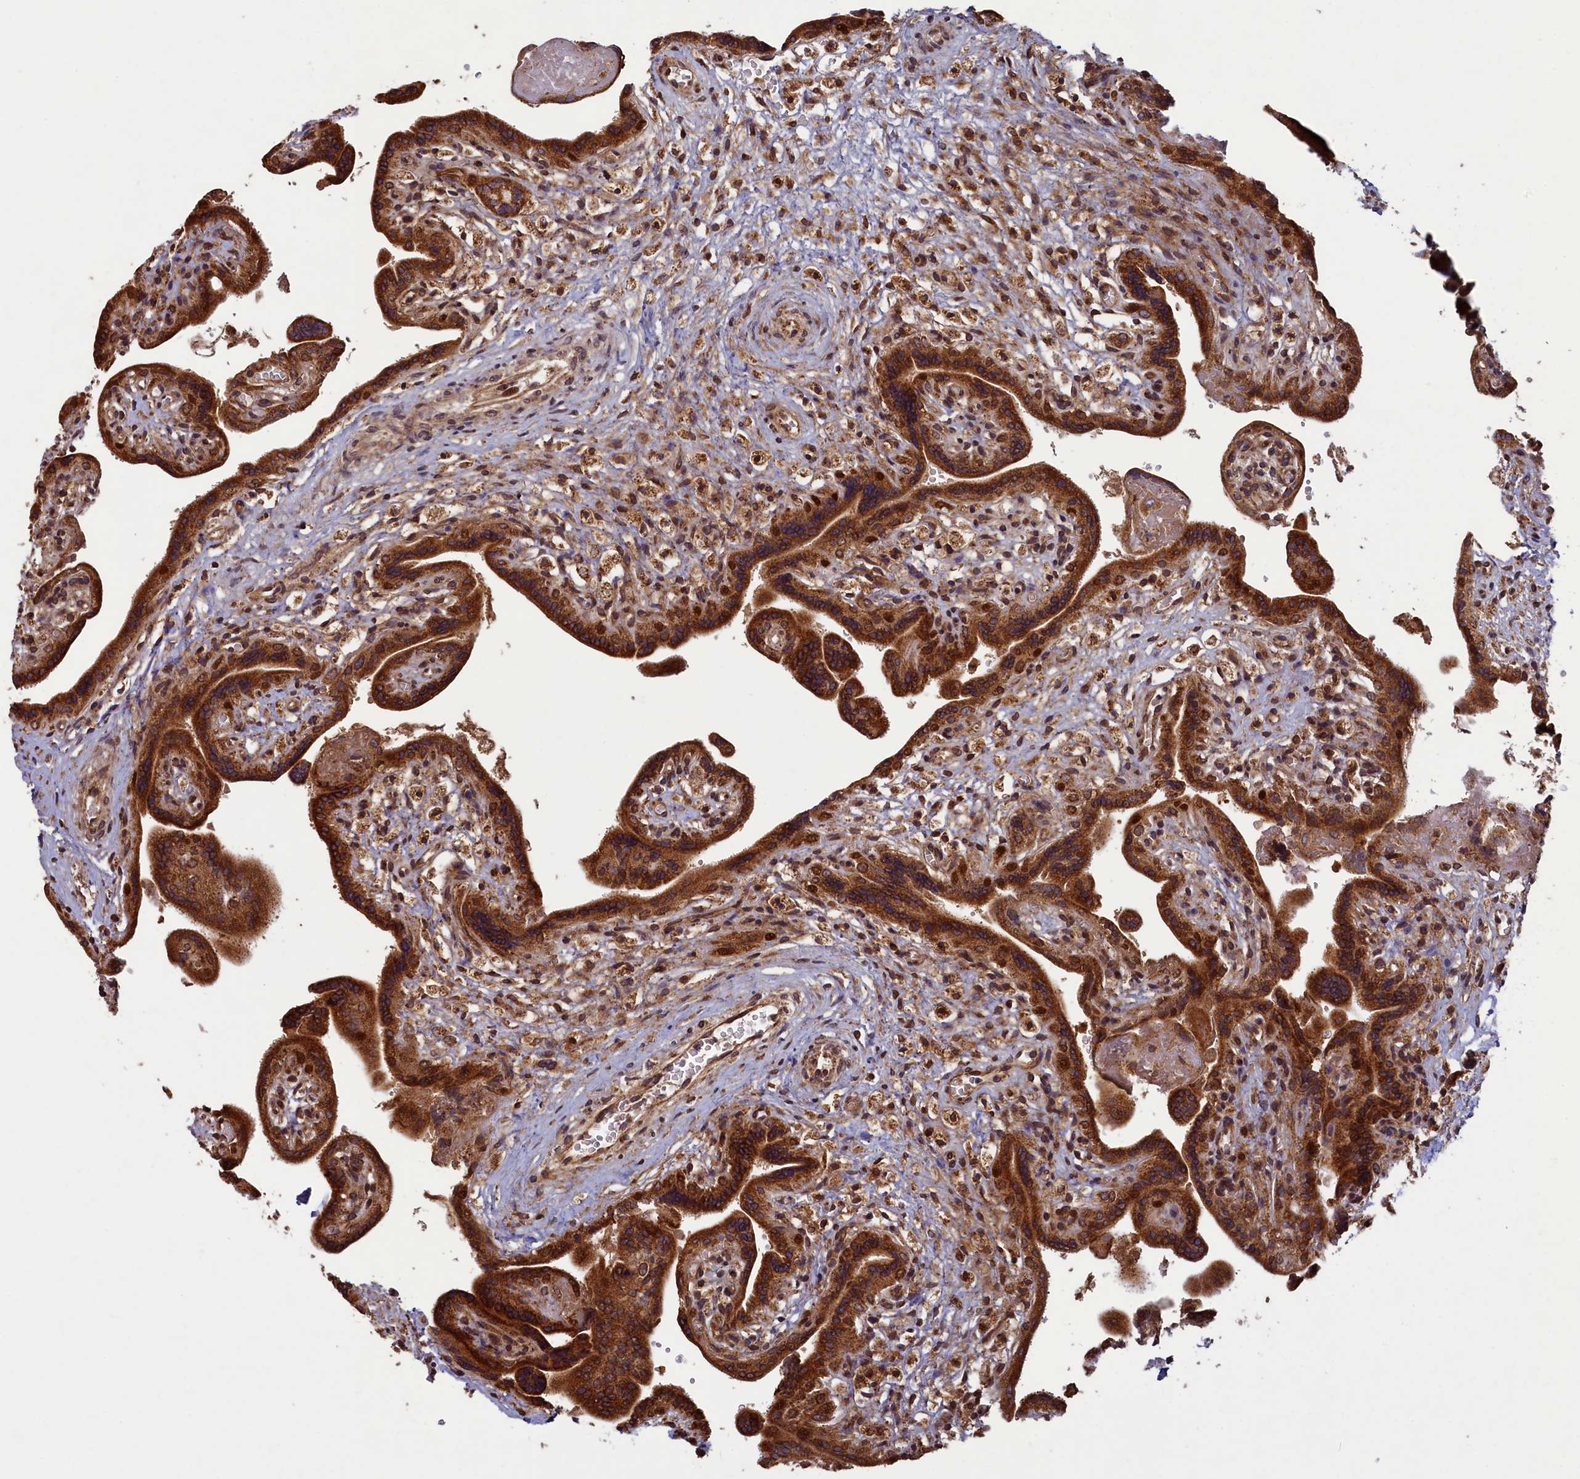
{"staining": {"intensity": "strong", "quantity": ">75%", "location": "cytoplasmic/membranous,nuclear"}, "tissue": "placenta", "cell_type": "Trophoblastic cells", "image_type": "normal", "snomed": [{"axis": "morphology", "description": "Normal tissue, NOS"}, {"axis": "topography", "description": "Placenta"}], "caption": "This micrograph reveals benign placenta stained with IHC to label a protein in brown. The cytoplasmic/membranous,nuclear of trophoblastic cells show strong positivity for the protein. Nuclei are counter-stained blue.", "gene": "NAE1", "patient": {"sex": "female", "age": 37}}